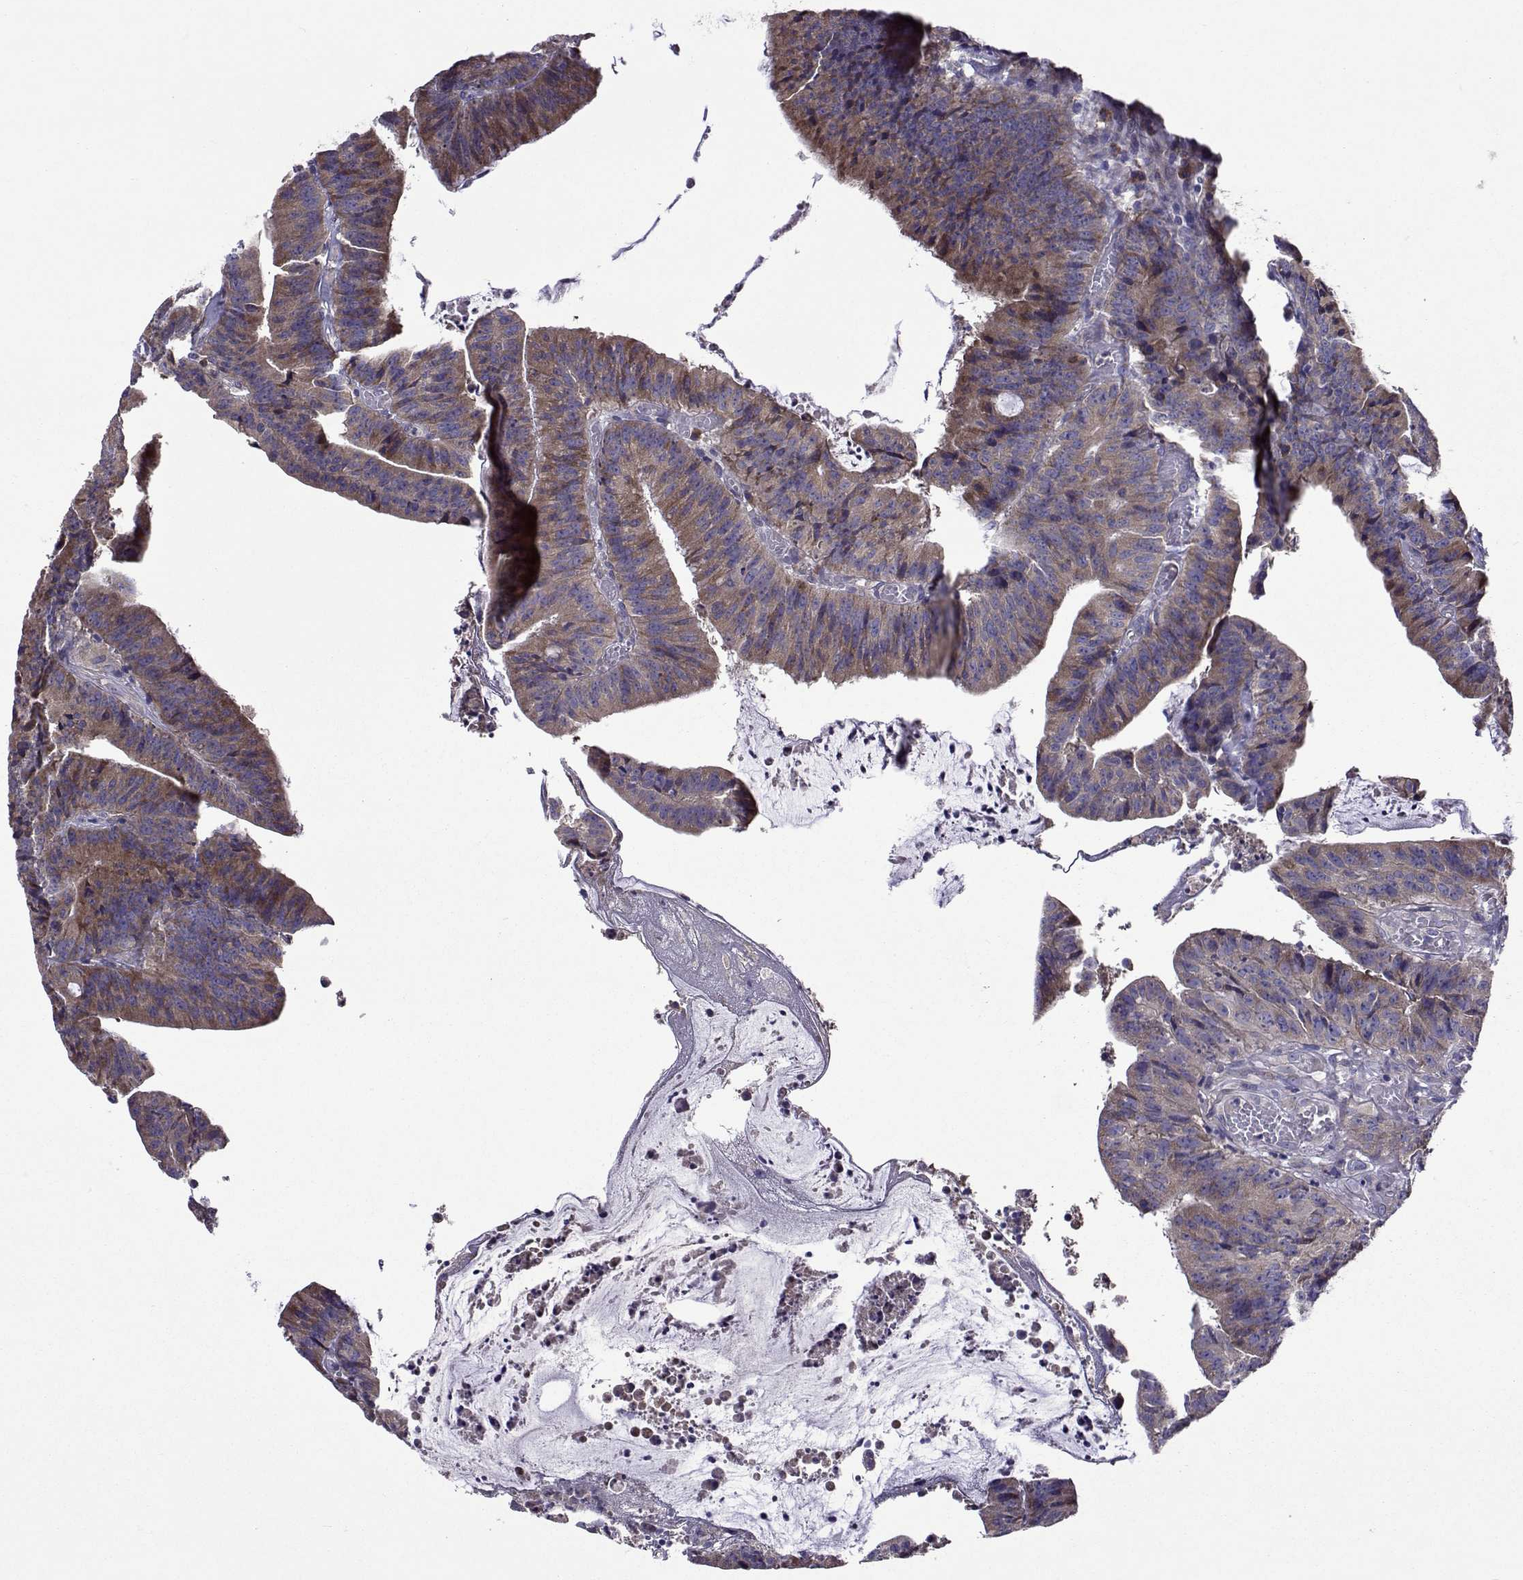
{"staining": {"intensity": "moderate", "quantity": ">75%", "location": "cytoplasmic/membranous"}, "tissue": "colorectal cancer", "cell_type": "Tumor cells", "image_type": "cancer", "snomed": [{"axis": "morphology", "description": "Adenocarcinoma, NOS"}, {"axis": "topography", "description": "Colon"}], "caption": "This photomicrograph exhibits colorectal cancer (adenocarcinoma) stained with immunohistochemistry to label a protein in brown. The cytoplasmic/membranous of tumor cells show moderate positivity for the protein. Nuclei are counter-stained blue.", "gene": "TARBP2", "patient": {"sex": "female", "age": 78}}